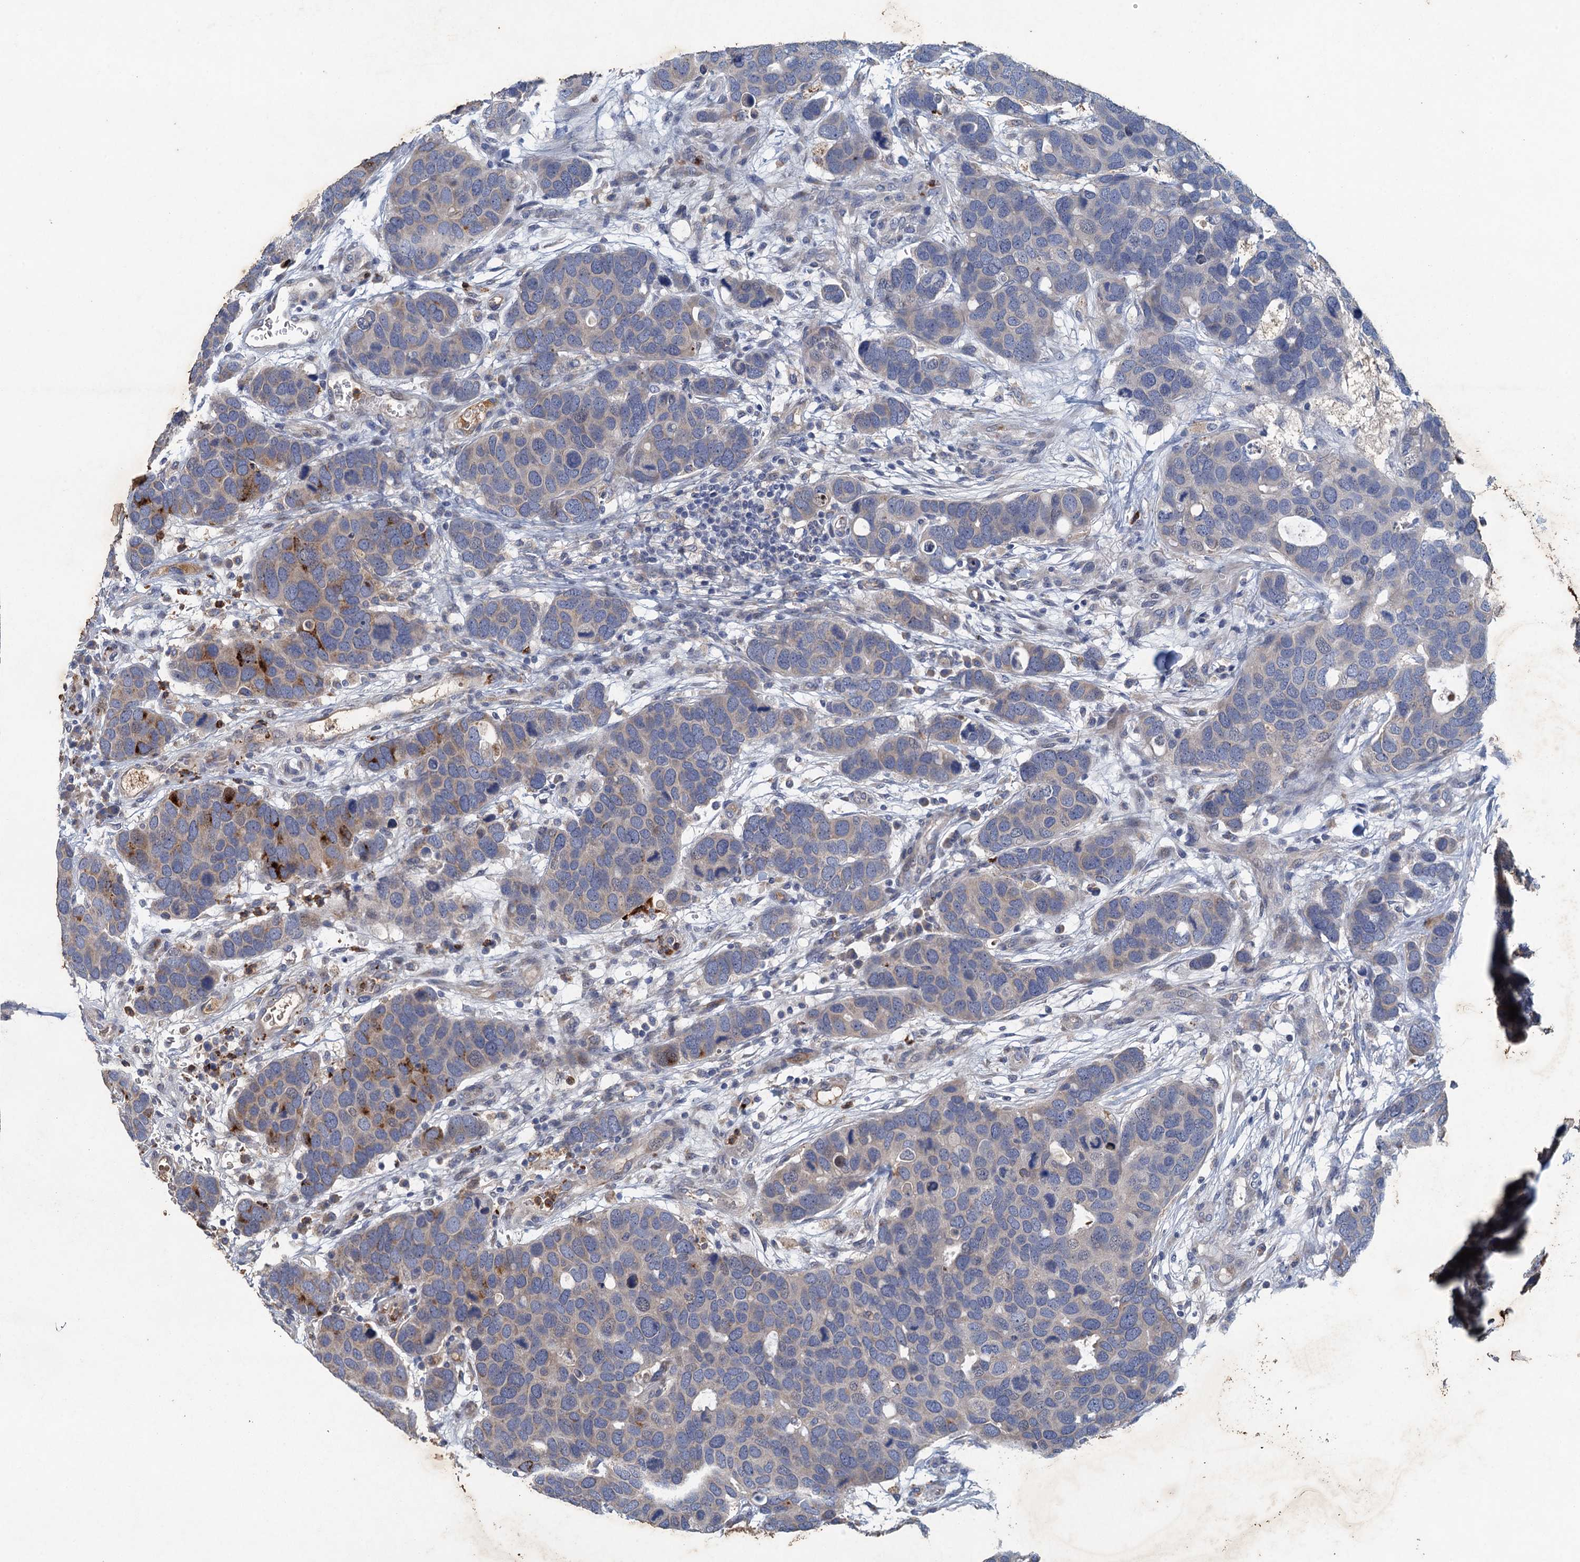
{"staining": {"intensity": "strong", "quantity": "<25%", "location": "cytoplasmic/membranous"}, "tissue": "breast cancer", "cell_type": "Tumor cells", "image_type": "cancer", "snomed": [{"axis": "morphology", "description": "Duct carcinoma"}, {"axis": "topography", "description": "Breast"}], "caption": "Immunohistochemical staining of human breast infiltrating ductal carcinoma displays medium levels of strong cytoplasmic/membranous staining in approximately <25% of tumor cells. Nuclei are stained in blue.", "gene": "TPCN1", "patient": {"sex": "female", "age": 83}}